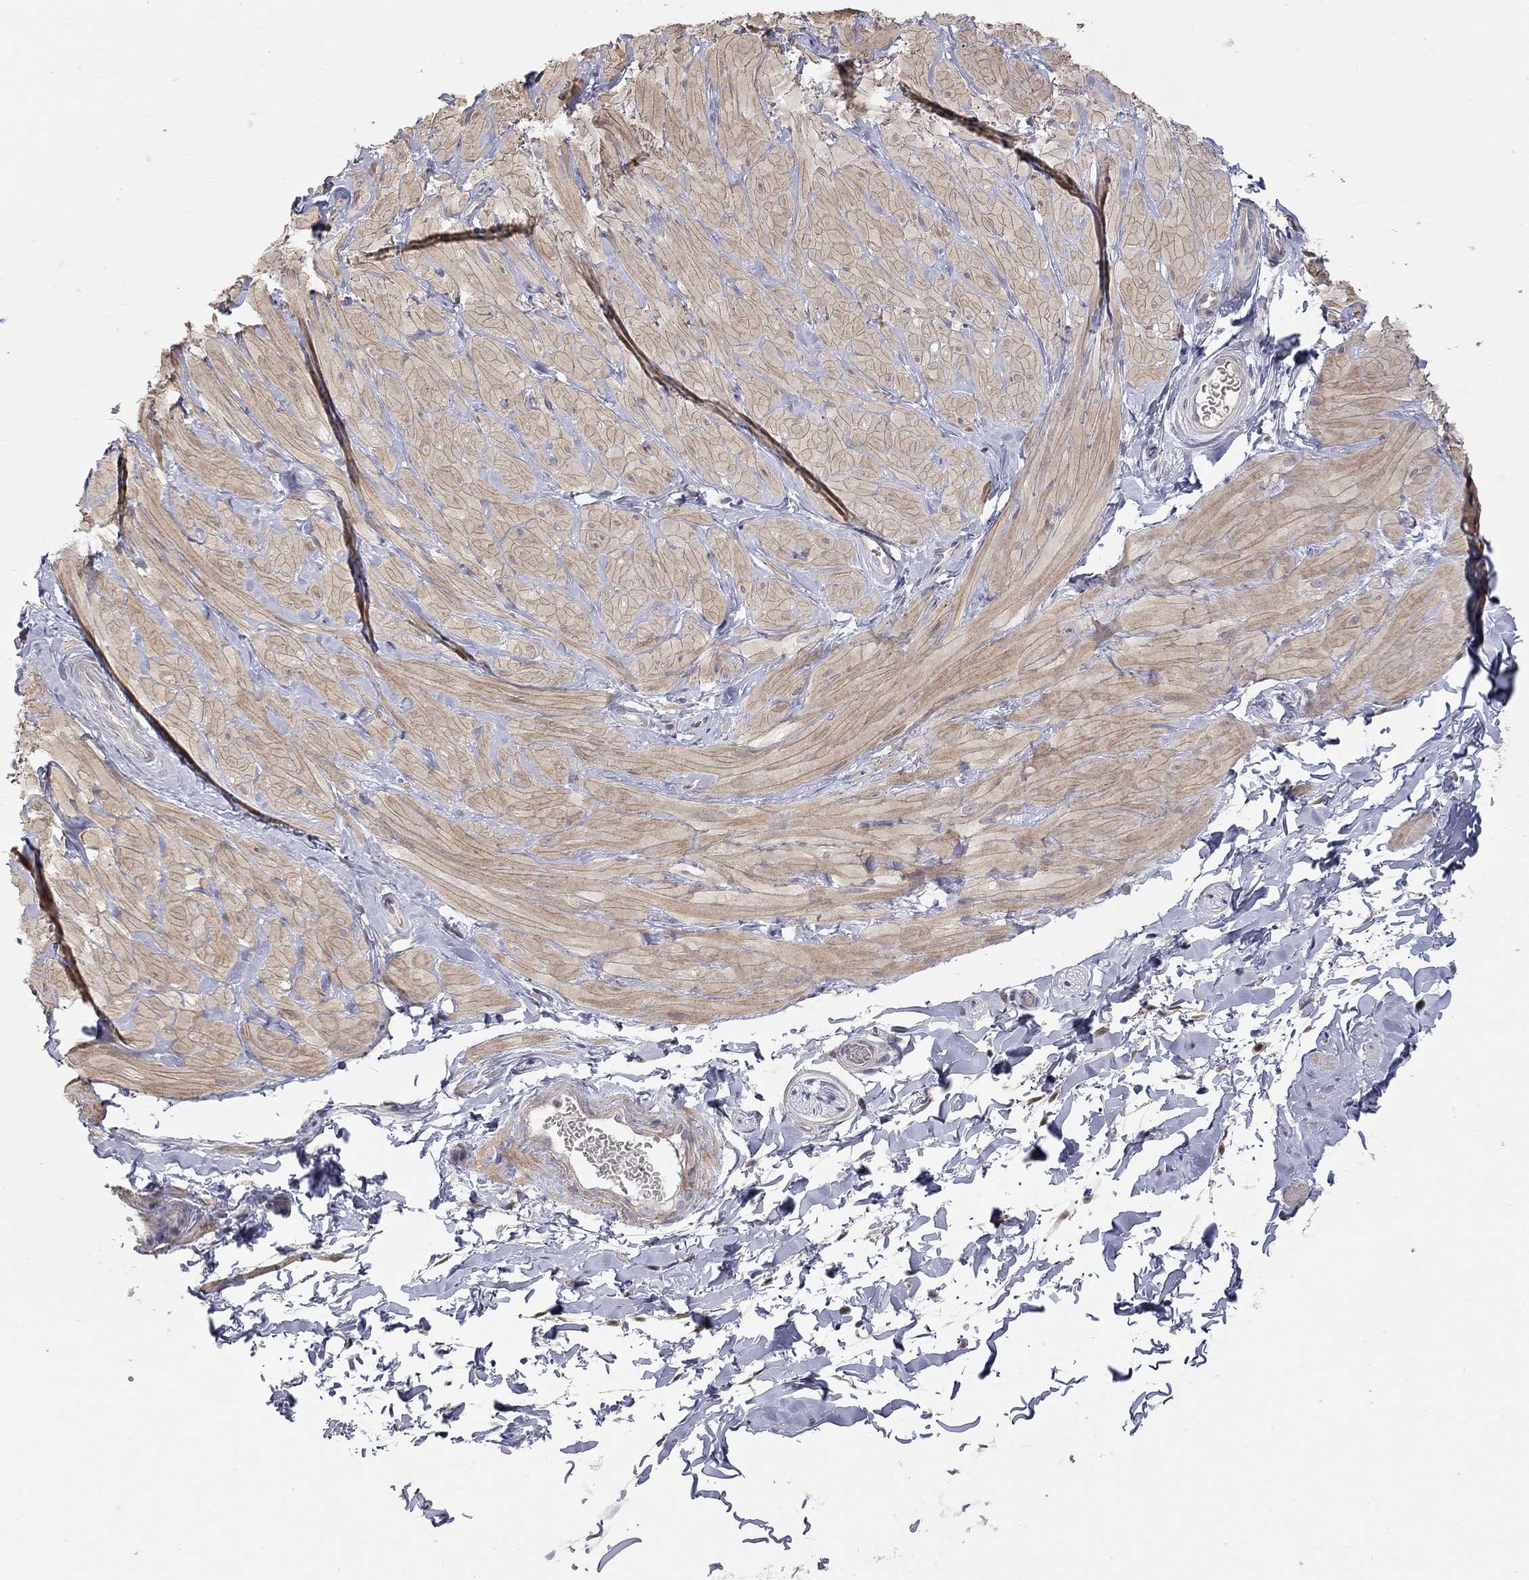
{"staining": {"intensity": "negative", "quantity": "none", "location": "none"}, "tissue": "soft tissue", "cell_type": "Fibroblasts", "image_type": "normal", "snomed": [{"axis": "morphology", "description": "Normal tissue, NOS"}, {"axis": "topography", "description": "Smooth muscle"}, {"axis": "topography", "description": "Peripheral nerve tissue"}], "caption": "Immunohistochemistry (IHC) photomicrograph of unremarkable human soft tissue stained for a protein (brown), which reveals no expression in fibroblasts.", "gene": "PAPSS2", "patient": {"sex": "male", "age": 22}}